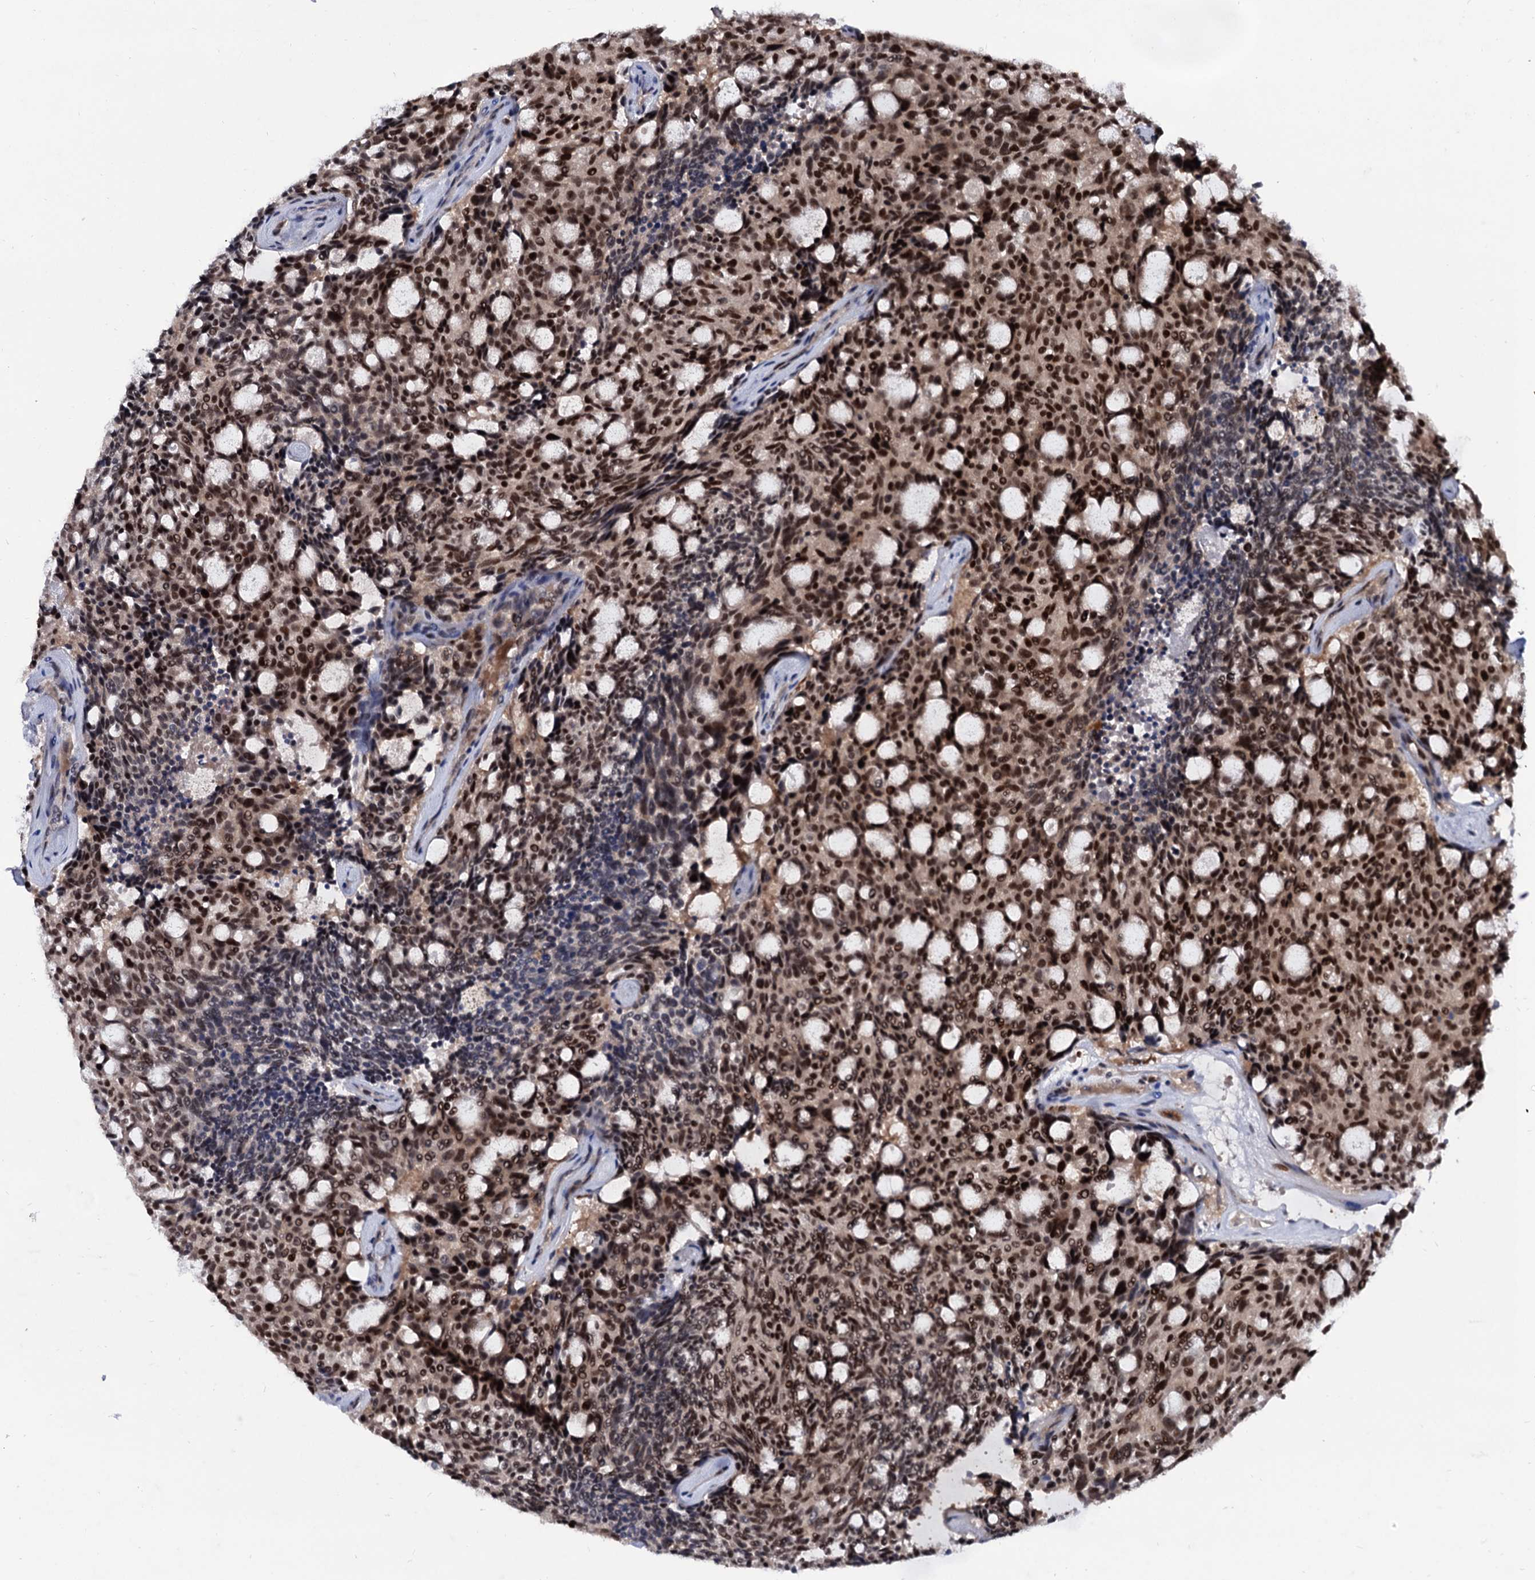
{"staining": {"intensity": "strong", "quantity": ">75%", "location": "nuclear"}, "tissue": "carcinoid", "cell_type": "Tumor cells", "image_type": "cancer", "snomed": [{"axis": "morphology", "description": "Carcinoid, malignant, NOS"}, {"axis": "topography", "description": "Pancreas"}], "caption": "Immunohistochemistry (IHC) image of carcinoid stained for a protein (brown), which displays high levels of strong nuclear positivity in about >75% of tumor cells.", "gene": "RNASEH2B", "patient": {"sex": "female", "age": 54}}